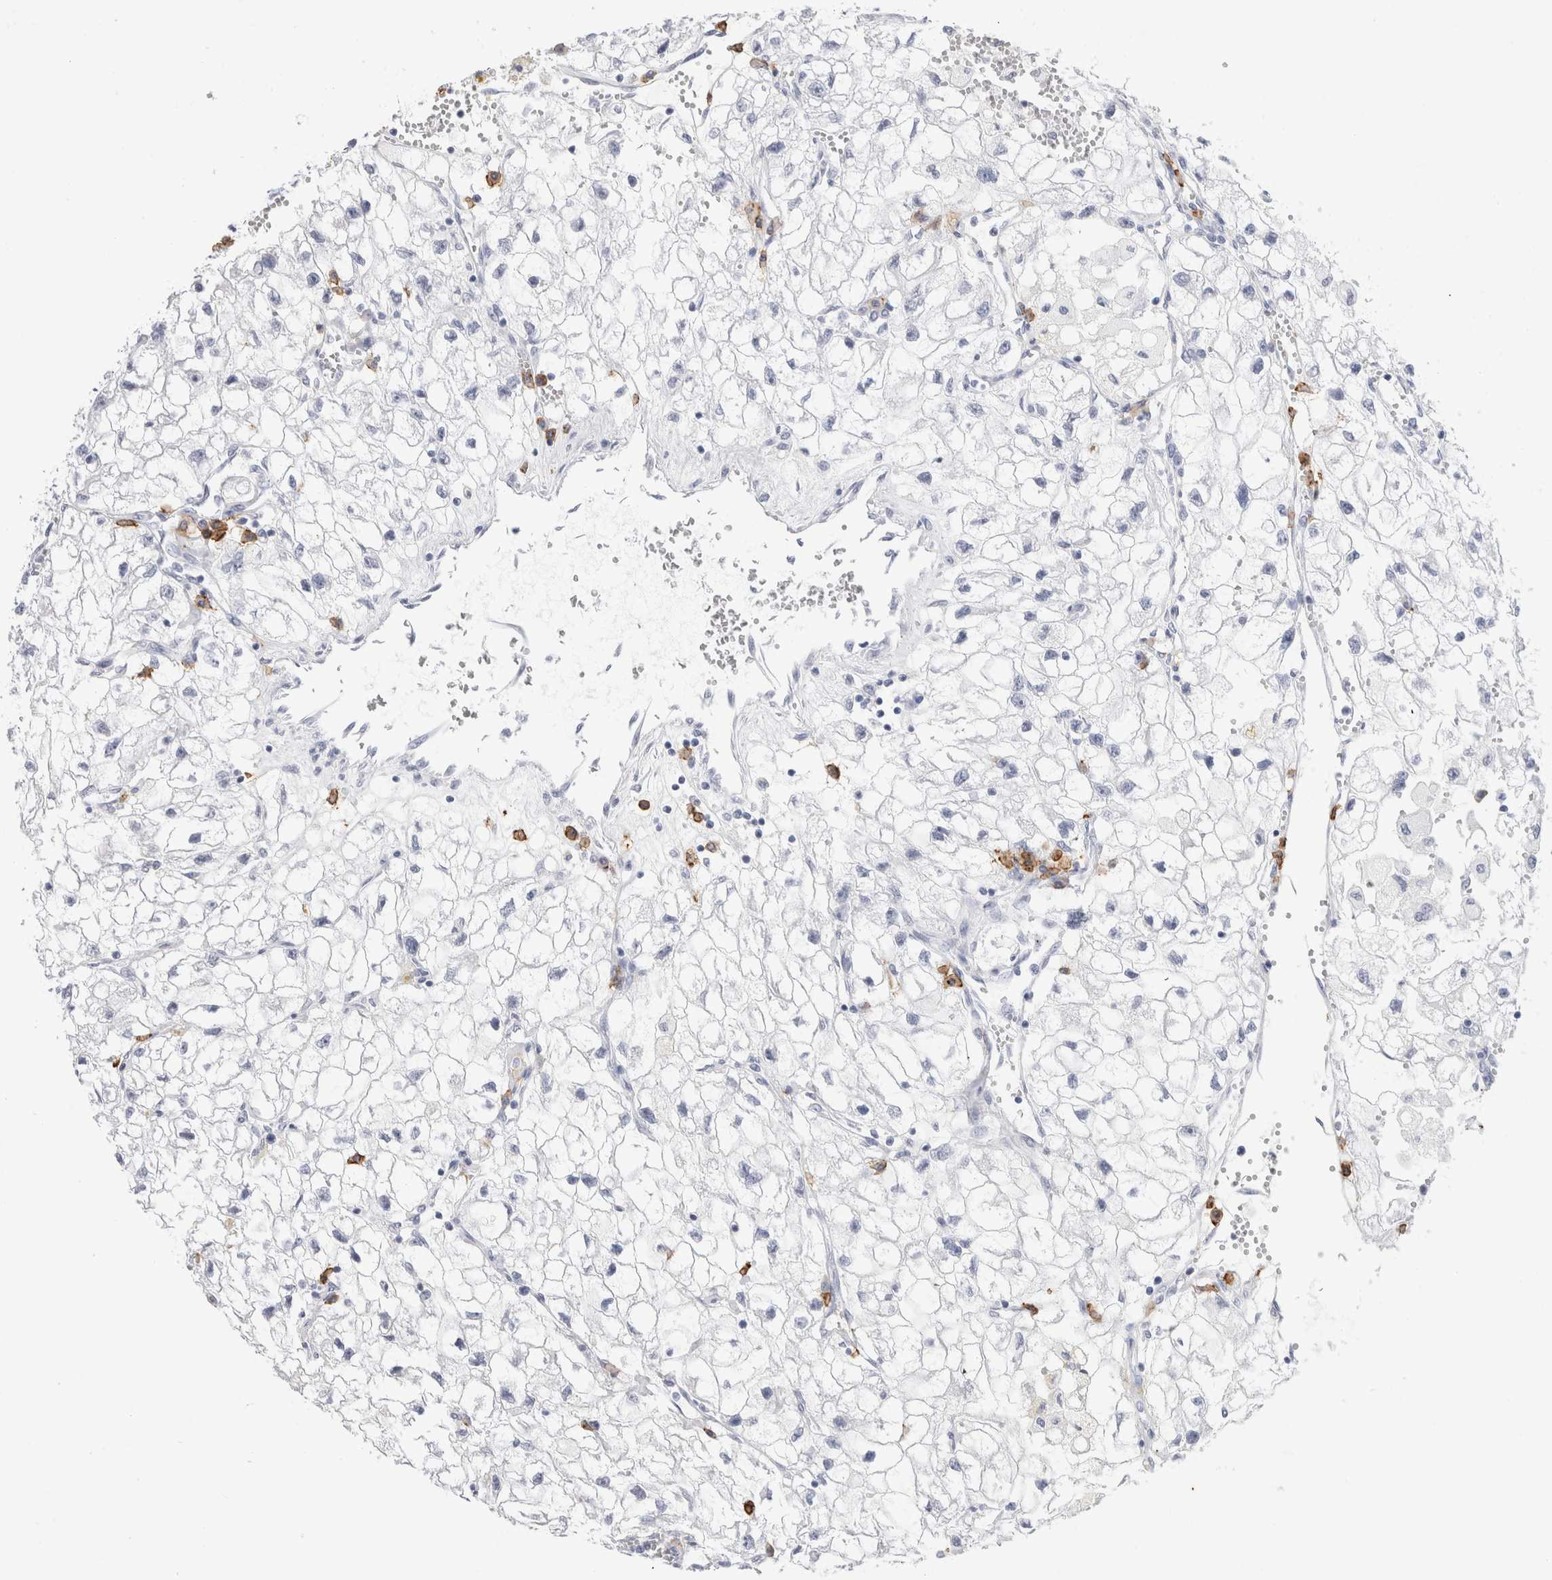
{"staining": {"intensity": "negative", "quantity": "none", "location": "none"}, "tissue": "renal cancer", "cell_type": "Tumor cells", "image_type": "cancer", "snomed": [{"axis": "morphology", "description": "Adenocarcinoma, NOS"}, {"axis": "topography", "description": "Kidney"}], "caption": "Tumor cells show no significant staining in renal adenocarcinoma.", "gene": "CD38", "patient": {"sex": "female", "age": 70}}